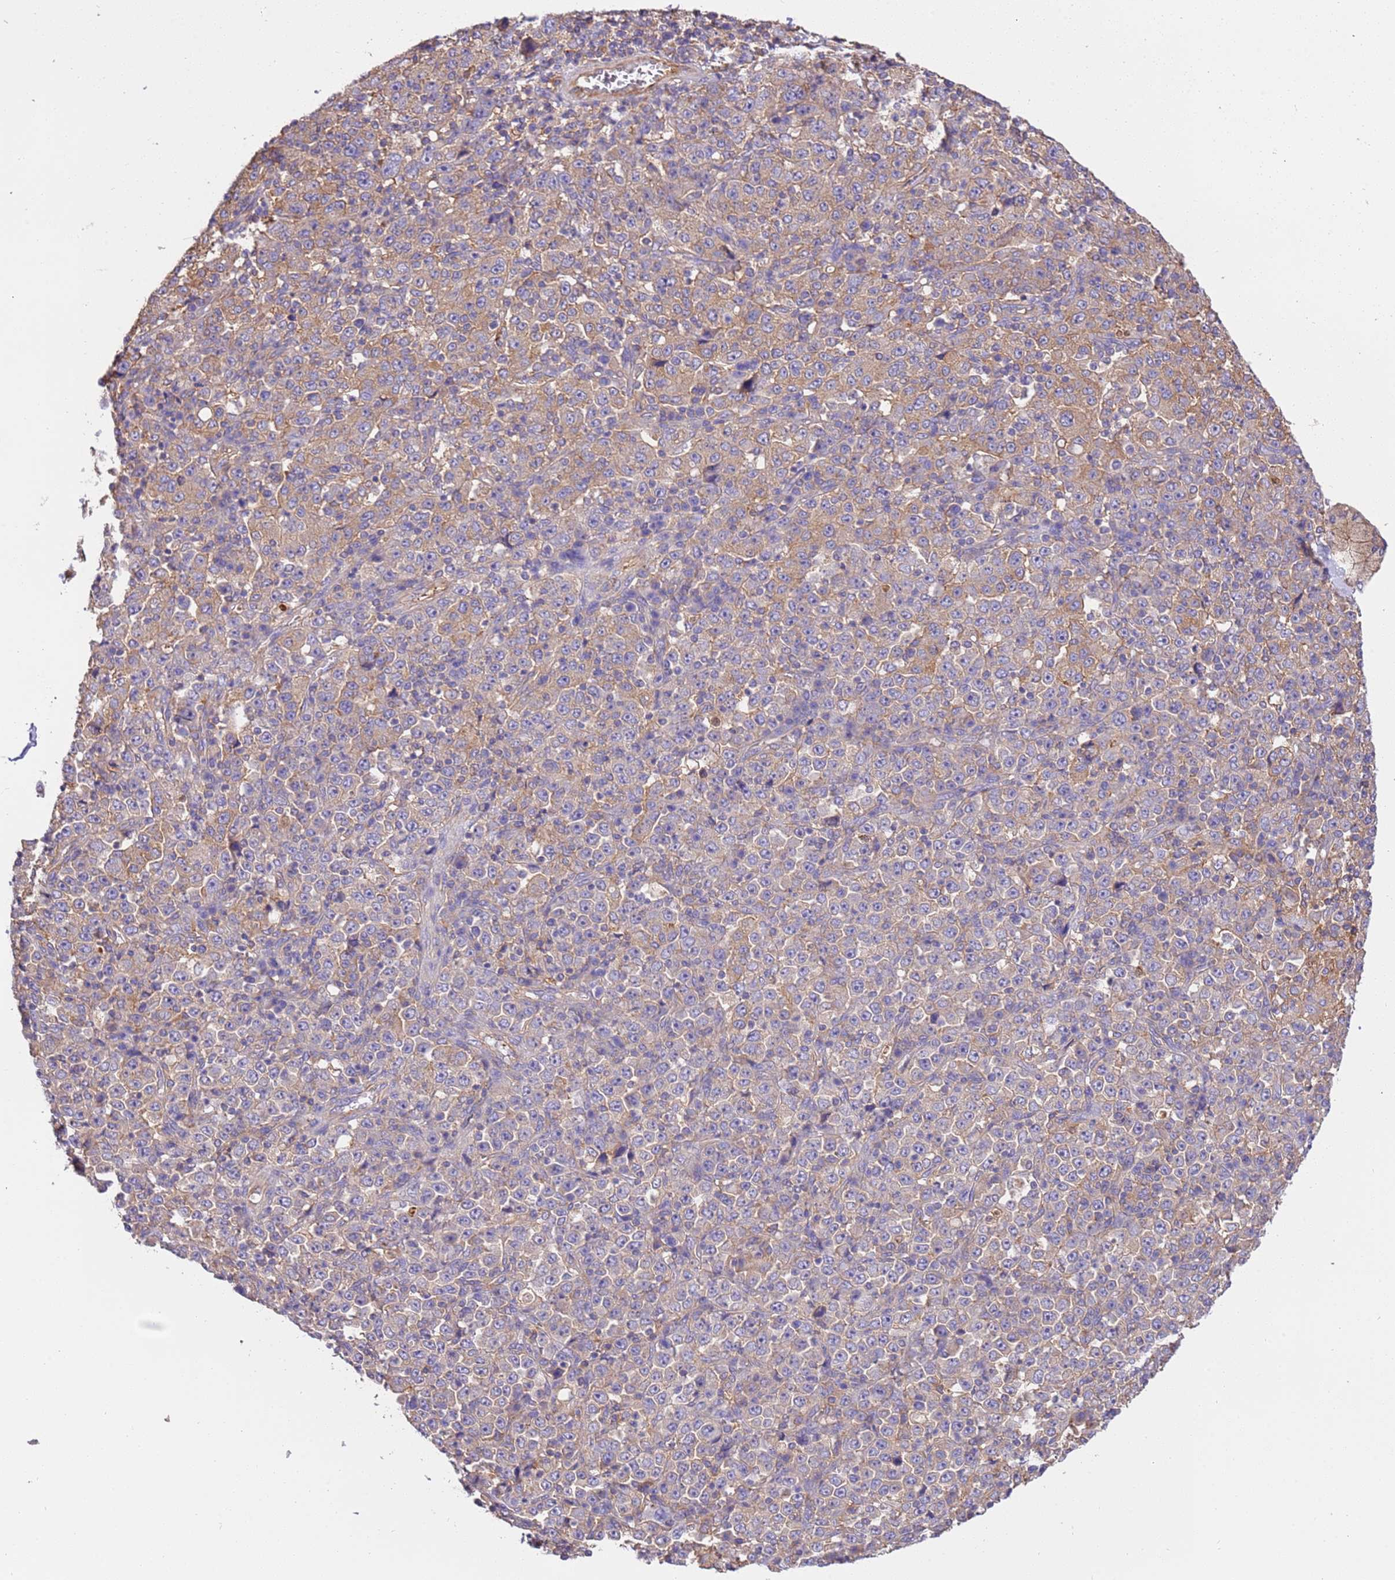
{"staining": {"intensity": "weak", "quantity": "25%-75%", "location": "cytoplasmic/membranous"}, "tissue": "stomach cancer", "cell_type": "Tumor cells", "image_type": "cancer", "snomed": [{"axis": "morphology", "description": "Normal tissue, NOS"}, {"axis": "morphology", "description": "Adenocarcinoma, NOS"}, {"axis": "topography", "description": "Stomach, upper"}, {"axis": "topography", "description": "Stomach"}], "caption": "A micrograph of stomach cancer (adenocarcinoma) stained for a protein exhibits weak cytoplasmic/membranous brown staining in tumor cells.", "gene": "NAALADL1", "patient": {"sex": "male", "age": 59}}